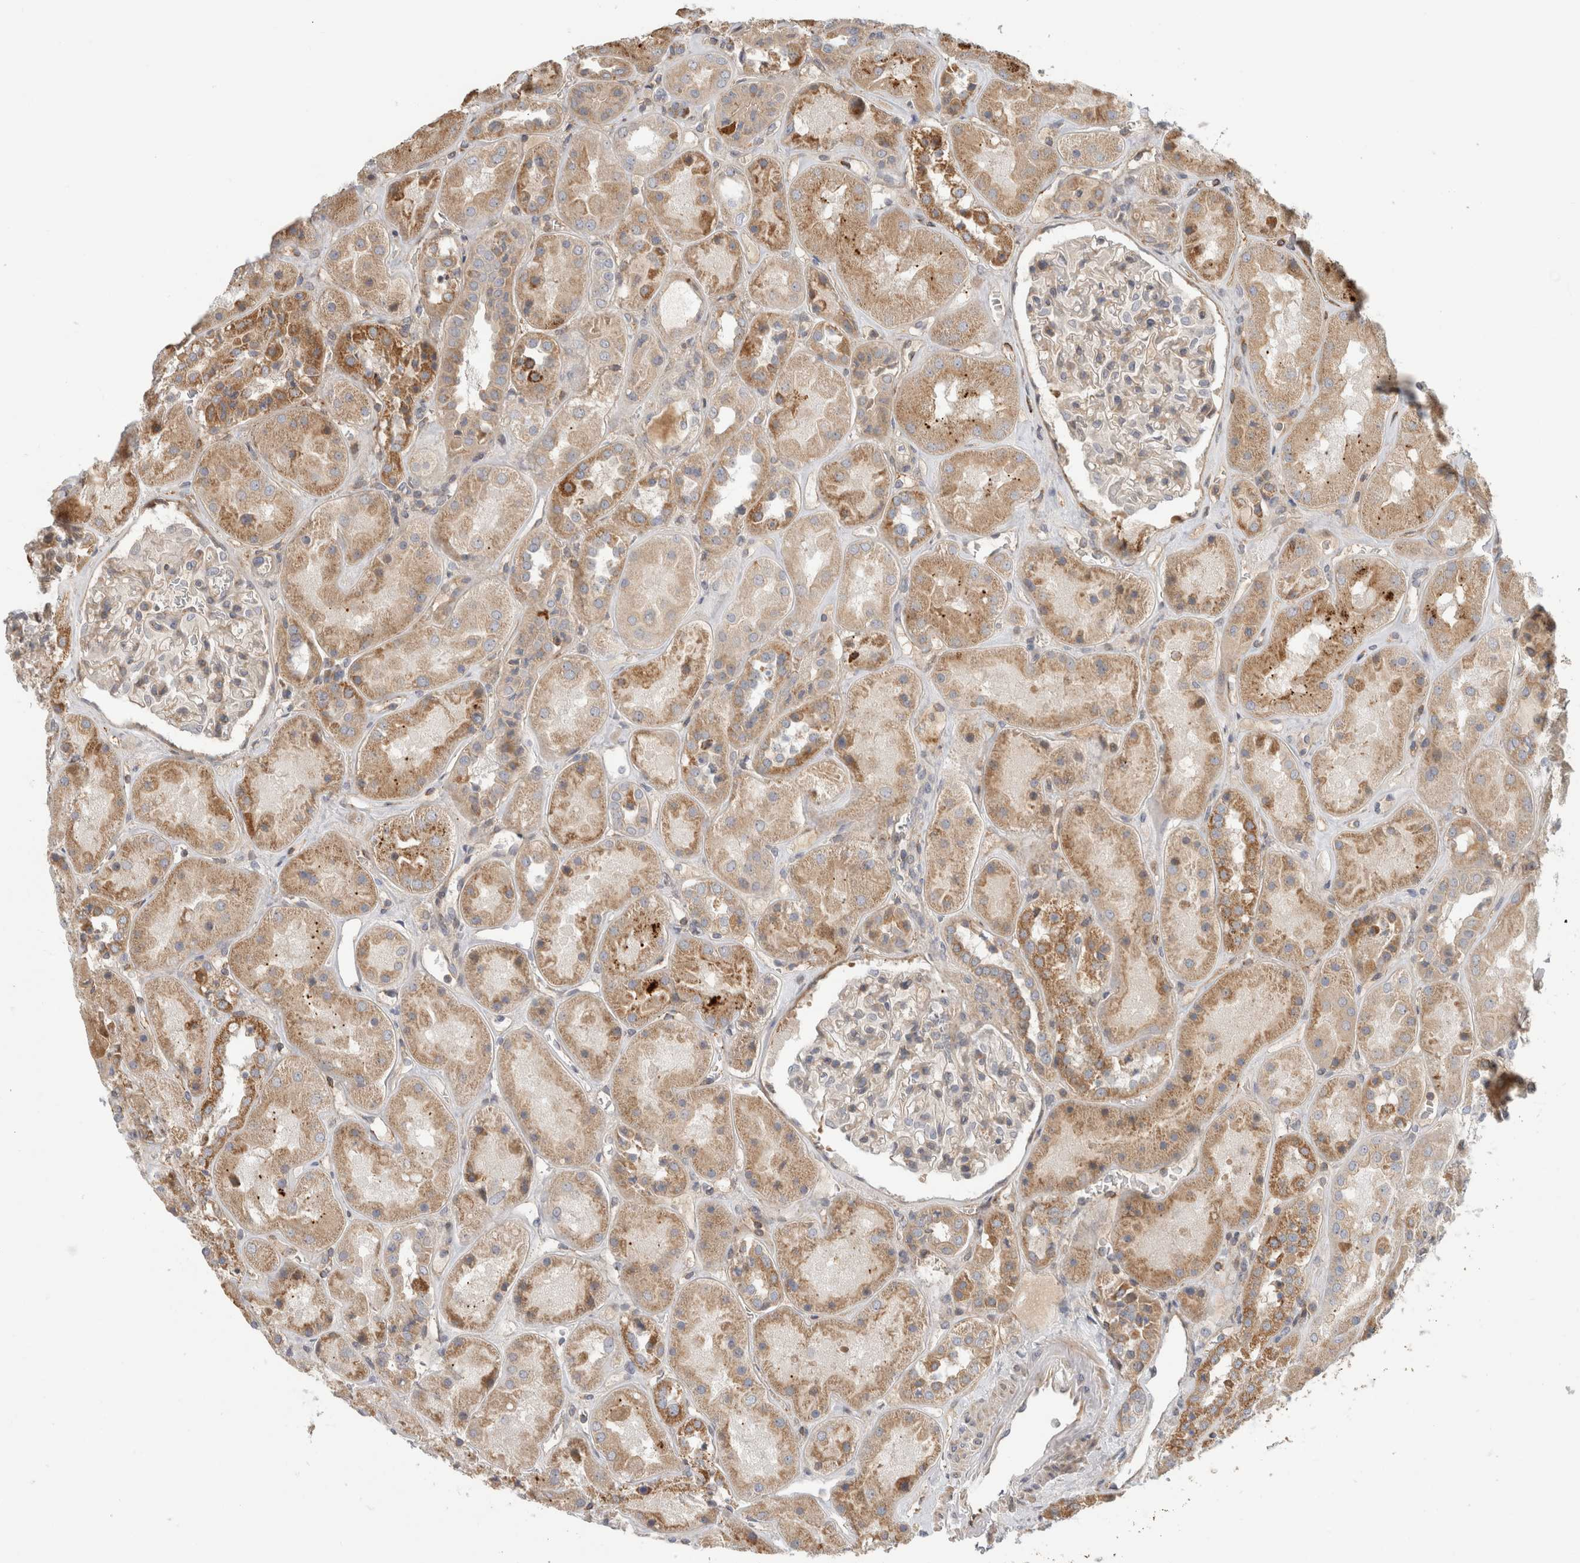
{"staining": {"intensity": "moderate", "quantity": "<25%", "location": "cytoplasmic/membranous"}, "tissue": "kidney", "cell_type": "Cells in glomeruli", "image_type": "normal", "snomed": [{"axis": "morphology", "description": "Normal tissue, NOS"}, {"axis": "topography", "description": "Kidney"}], "caption": "Human kidney stained for a protein (brown) reveals moderate cytoplasmic/membranous positive positivity in about <25% of cells in glomeruli.", "gene": "KPNA5", "patient": {"sex": "male", "age": 70}}